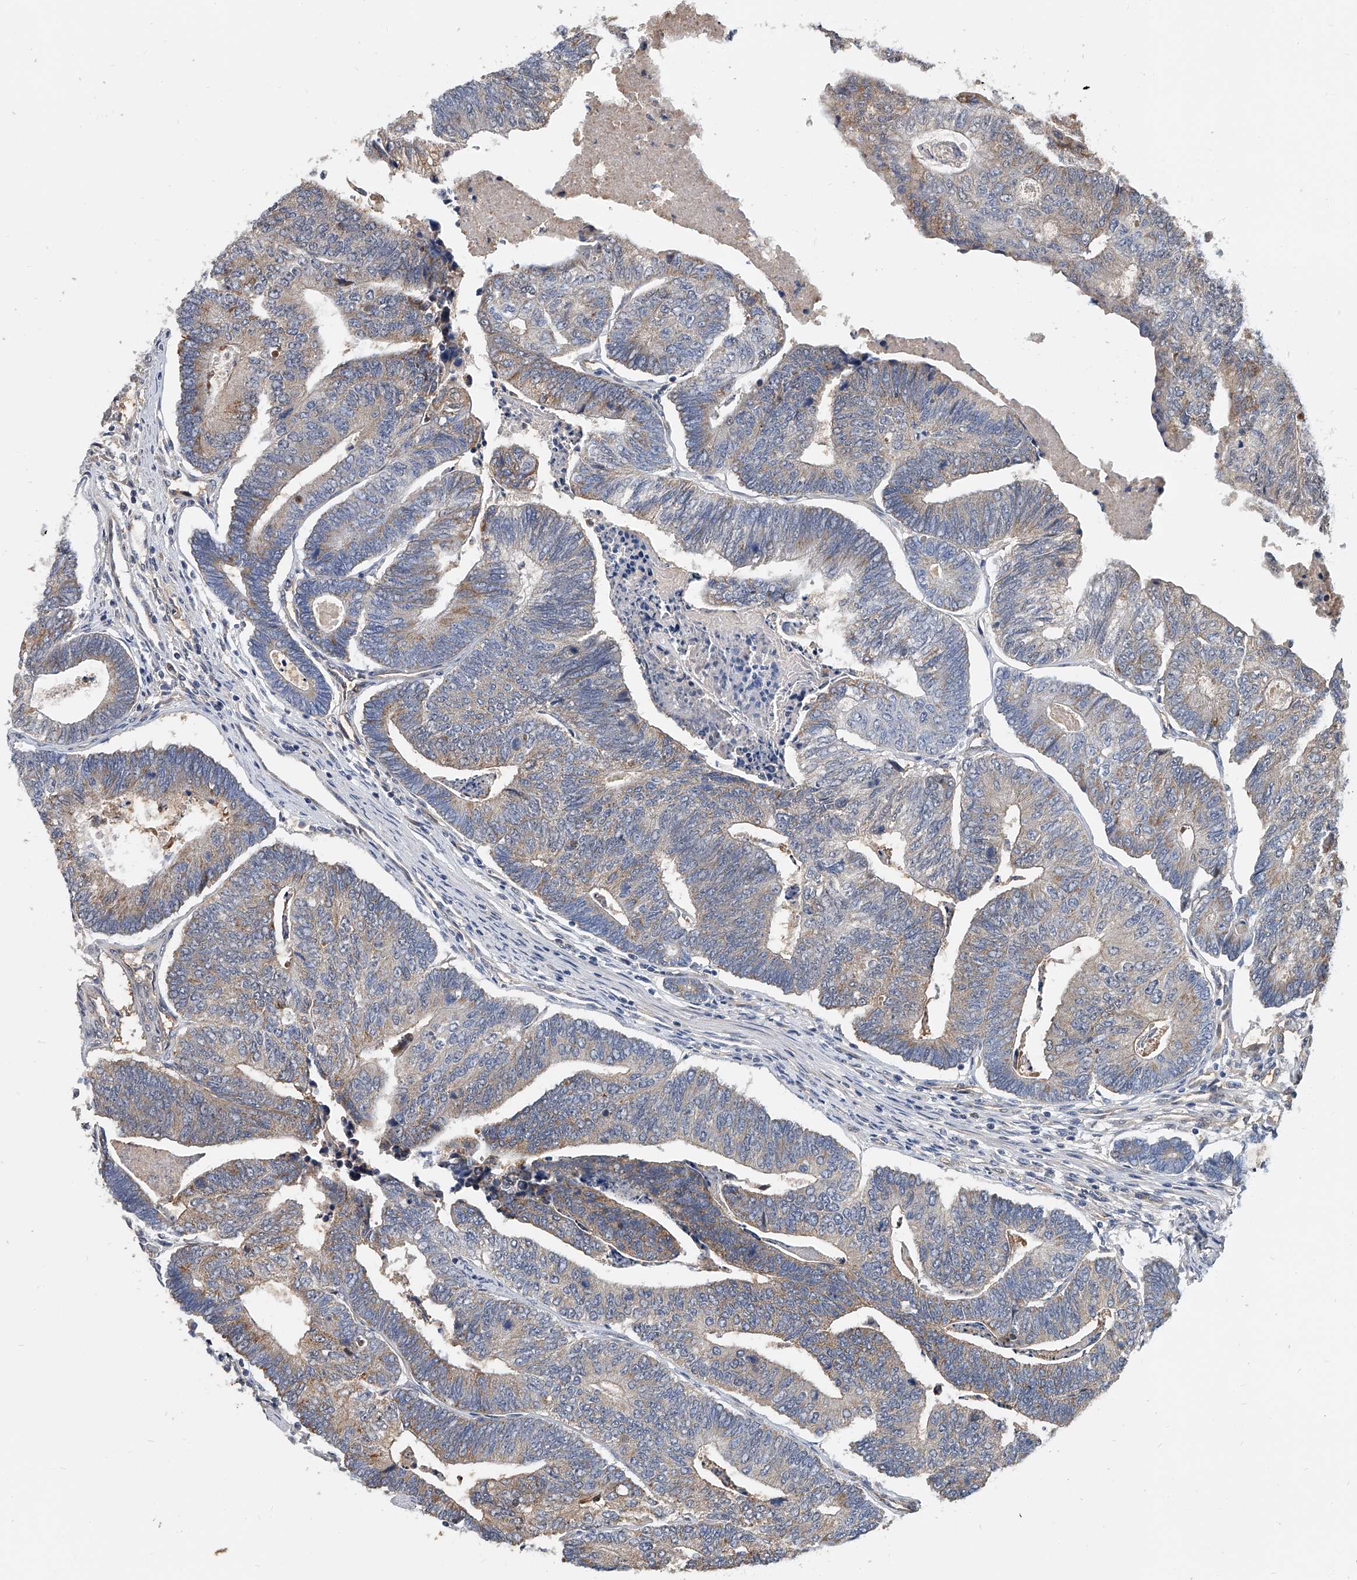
{"staining": {"intensity": "weak", "quantity": "25%-75%", "location": "cytoplasmic/membranous"}, "tissue": "colorectal cancer", "cell_type": "Tumor cells", "image_type": "cancer", "snomed": [{"axis": "morphology", "description": "Adenocarcinoma, NOS"}, {"axis": "topography", "description": "Colon"}], "caption": "High-power microscopy captured an immunohistochemistry histopathology image of adenocarcinoma (colorectal), revealing weak cytoplasmic/membranous staining in approximately 25%-75% of tumor cells. The staining was performed using DAB (3,3'-diaminobenzidine) to visualize the protein expression in brown, while the nuclei were stained in blue with hematoxylin (Magnification: 20x).", "gene": "CD200", "patient": {"sex": "female", "age": 67}}